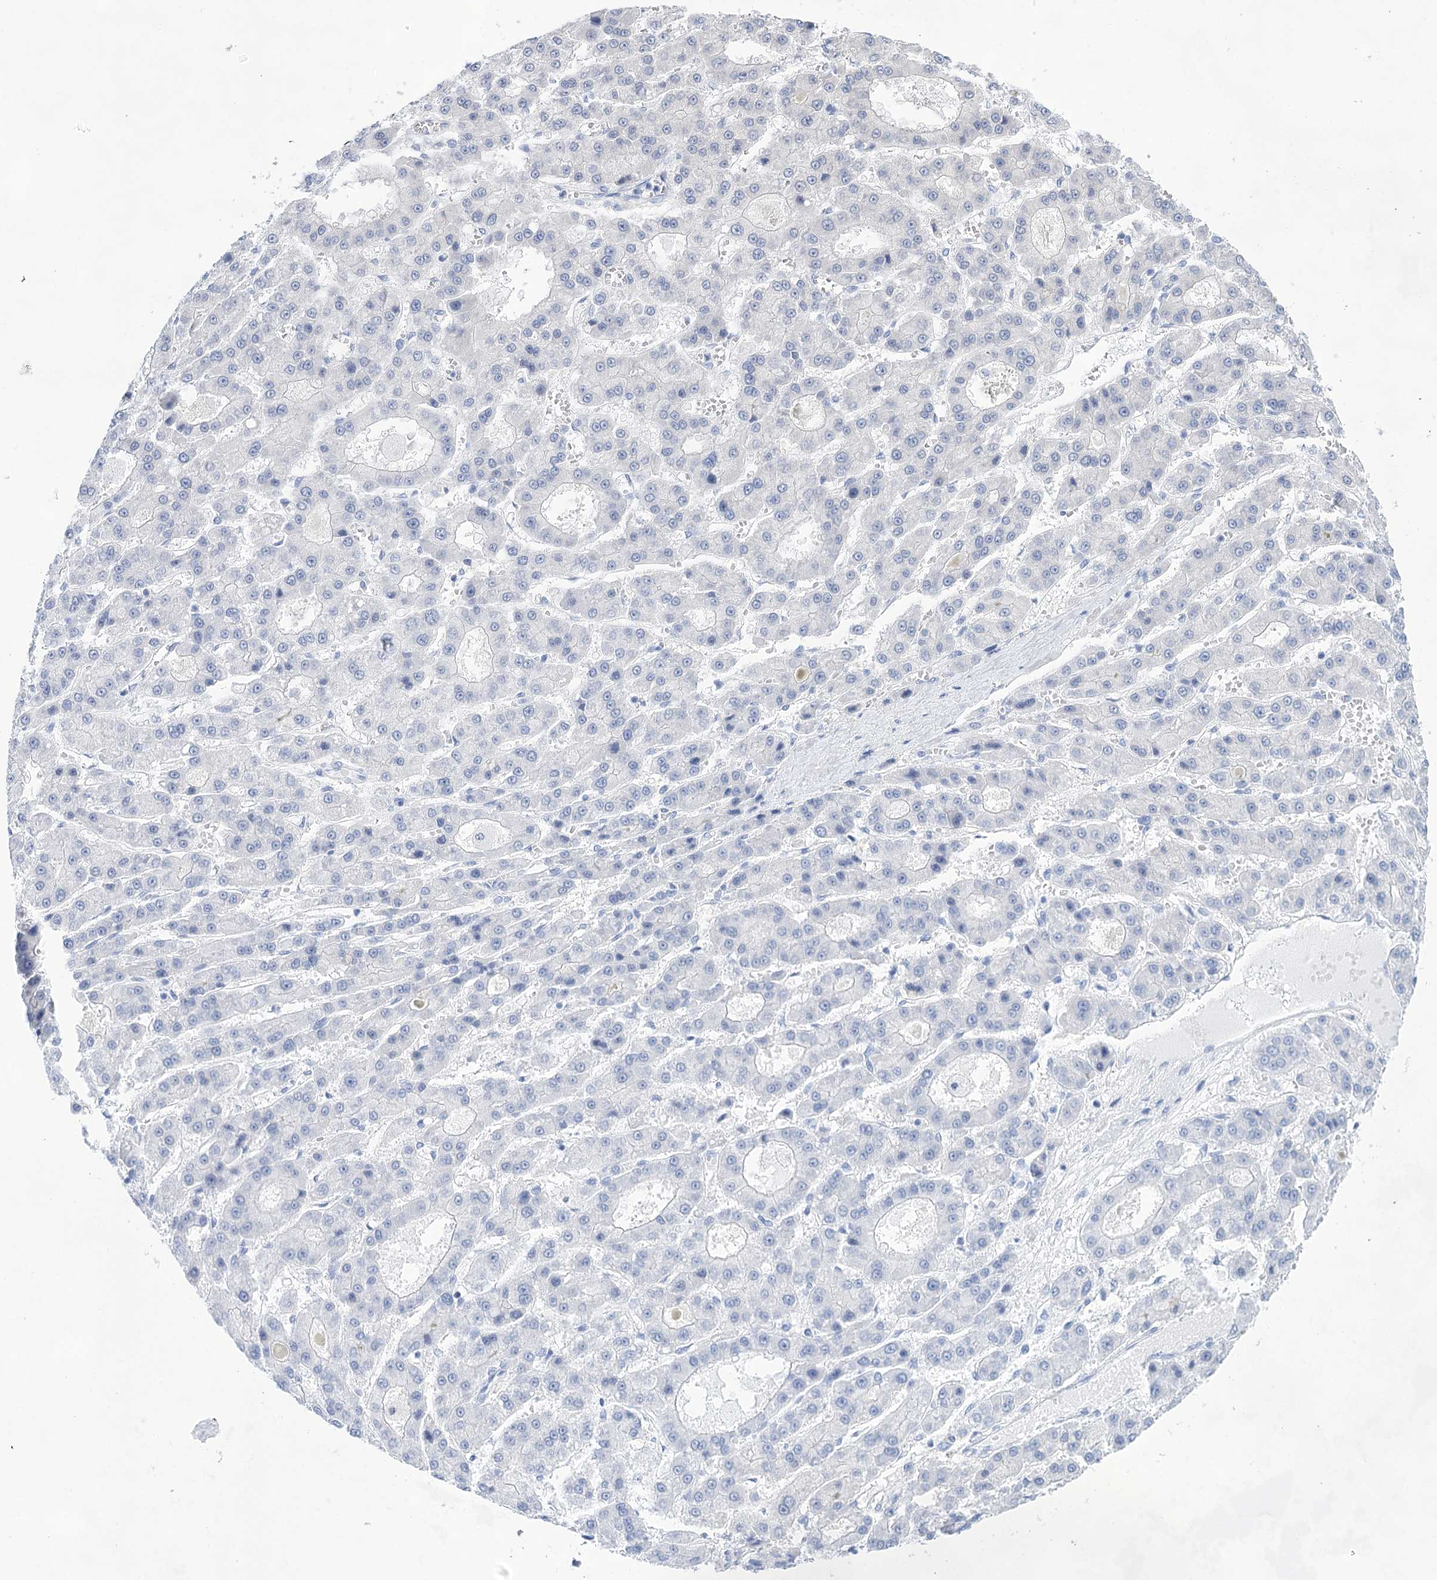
{"staining": {"intensity": "negative", "quantity": "none", "location": "none"}, "tissue": "liver cancer", "cell_type": "Tumor cells", "image_type": "cancer", "snomed": [{"axis": "morphology", "description": "Carcinoma, Hepatocellular, NOS"}, {"axis": "topography", "description": "Liver"}], "caption": "A photomicrograph of human liver cancer is negative for staining in tumor cells.", "gene": "LALBA", "patient": {"sex": "male", "age": 70}}